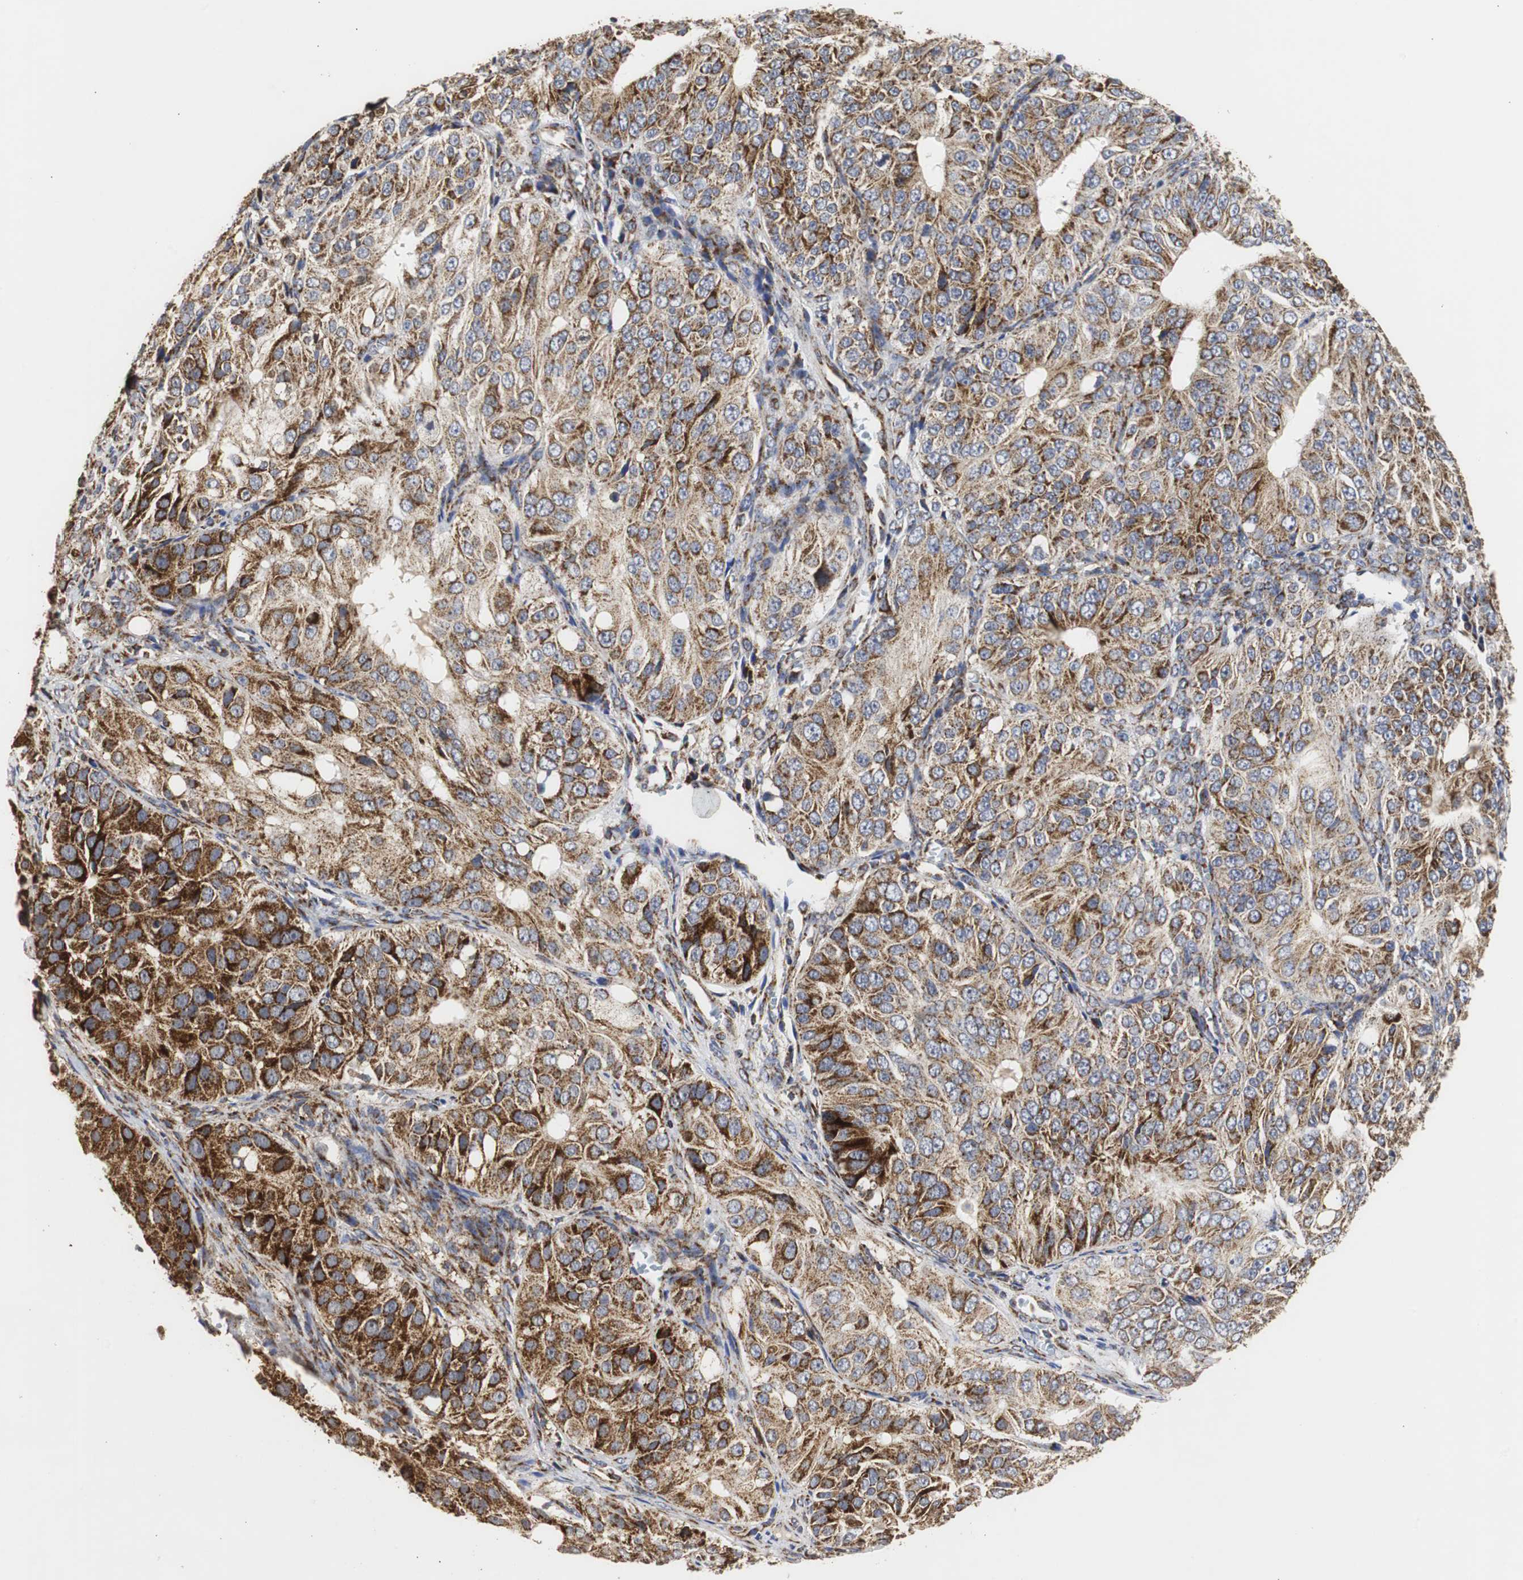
{"staining": {"intensity": "strong", "quantity": ">75%", "location": "cytoplasmic/membranous"}, "tissue": "ovarian cancer", "cell_type": "Tumor cells", "image_type": "cancer", "snomed": [{"axis": "morphology", "description": "Carcinoma, endometroid"}, {"axis": "topography", "description": "Ovary"}], "caption": "The photomicrograph demonstrates staining of endometroid carcinoma (ovarian), revealing strong cytoplasmic/membranous protein expression (brown color) within tumor cells.", "gene": "HSD17B10", "patient": {"sex": "female", "age": 51}}